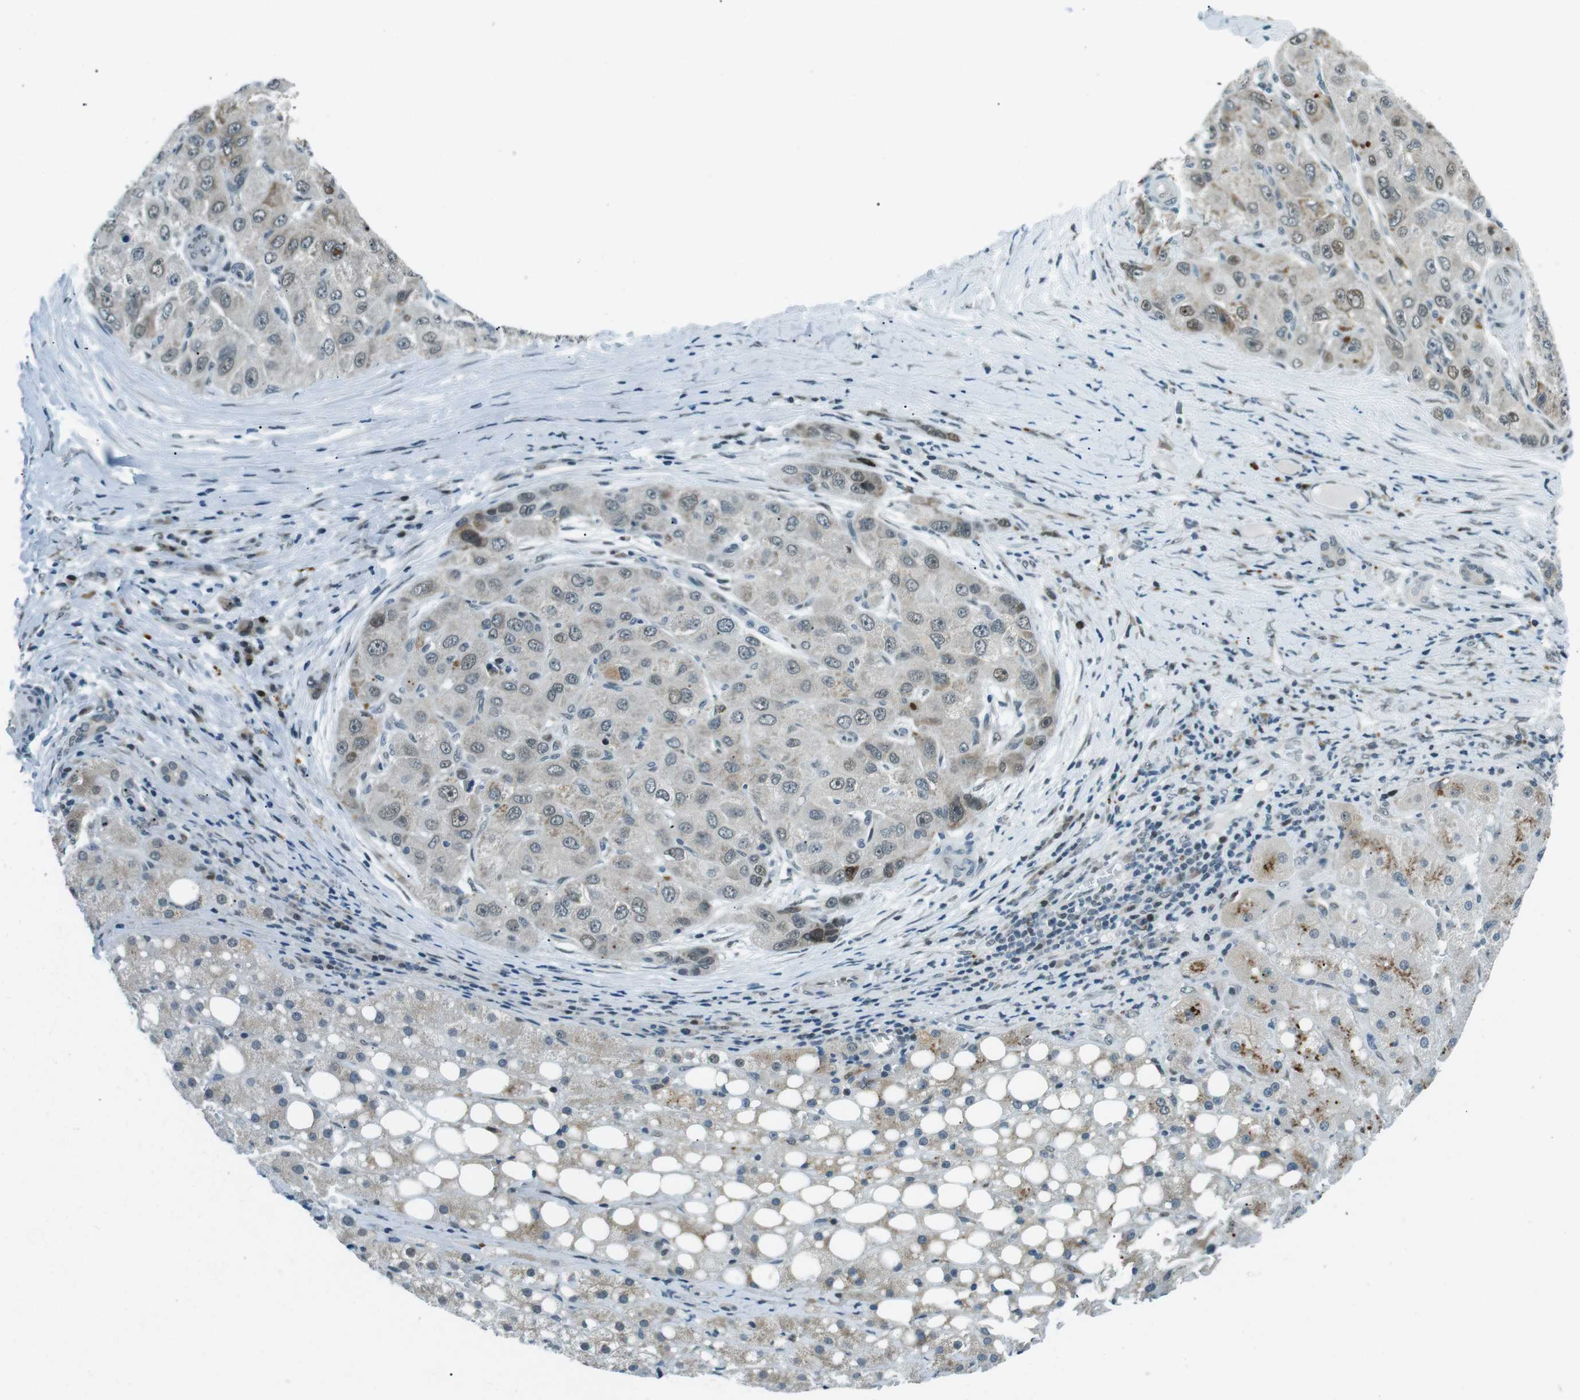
{"staining": {"intensity": "weak", "quantity": "<25%", "location": "cytoplasmic/membranous"}, "tissue": "liver cancer", "cell_type": "Tumor cells", "image_type": "cancer", "snomed": [{"axis": "morphology", "description": "Carcinoma, Hepatocellular, NOS"}, {"axis": "topography", "description": "Liver"}], "caption": "DAB immunohistochemical staining of hepatocellular carcinoma (liver) demonstrates no significant staining in tumor cells.", "gene": "PJA1", "patient": {"sex": "male", "age": 80}}